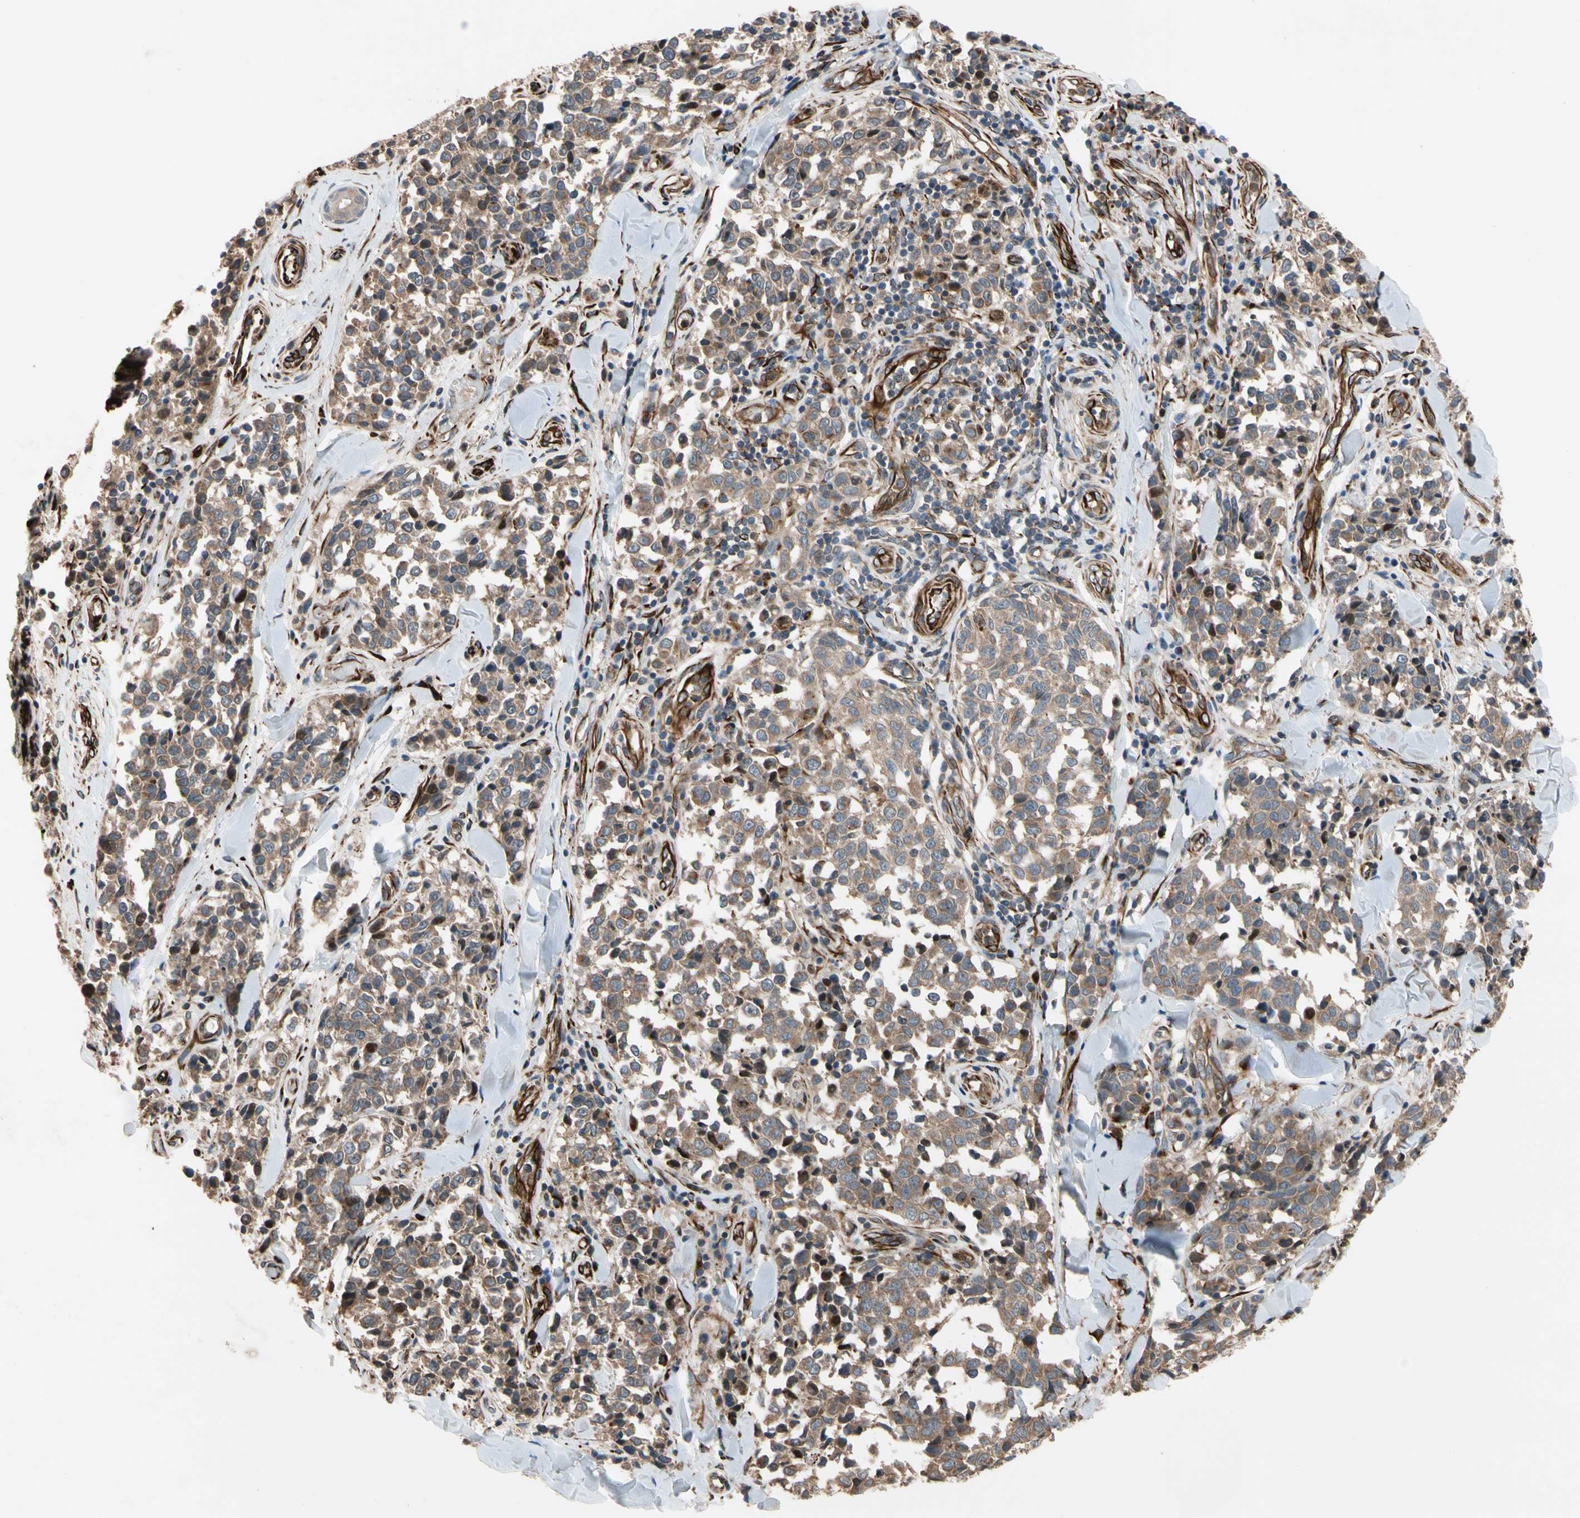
{"staining": {"intensity": "moderate", "quantity": ">75%", "location": "cytoplasmic/membranous"}, "tissue": "melanoma", "cell_type": "Tumor cells", "image_type": "cancer", "snomed": [{"axis": "morphology", "description": "Malignant melanoma, NOS"}, {"axis": "topography", "description": "Skin"}], "caption": "Malignant melanoma was stained to show a protein in brown. There is medium levels of moderate cytoplasmic/membranous staining in about >75% of tumor cells.", "gene": "FGD6", "patient": {"sex": "female", "age": 64}}